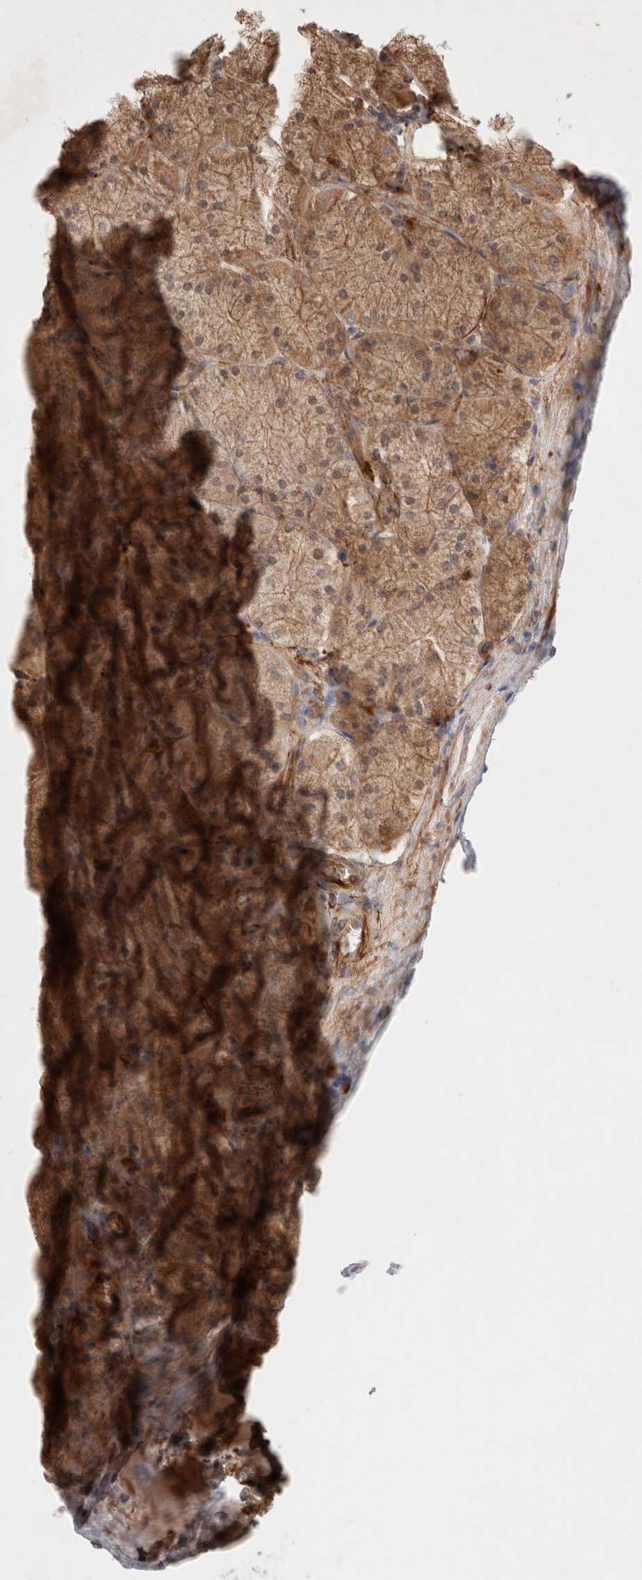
{"staining": {"intensity": "moderate", "quantity": ">75%", "location": "cytoplasmic/membranous"}, "tissue": "stomach", "cell_type": "Glandular cells", "image_type": "normal", "snomed": [{"axis": "morphology", "description": "Normal tissue, NOS"}, {"axis": "topography", "description": "Stomach, upper"}], "caption": "DAB immunohistochemical staining of normal stomach reveals moderate cytoplasmic/membranous protein positivity in about >75% of glandular cells. Immunohistochemistry (ihc) stains the protein of interest in brown and the nuclei are stained blue.", "gene": "KLHL20", "patient": {"sex": "female", "age": 56}}